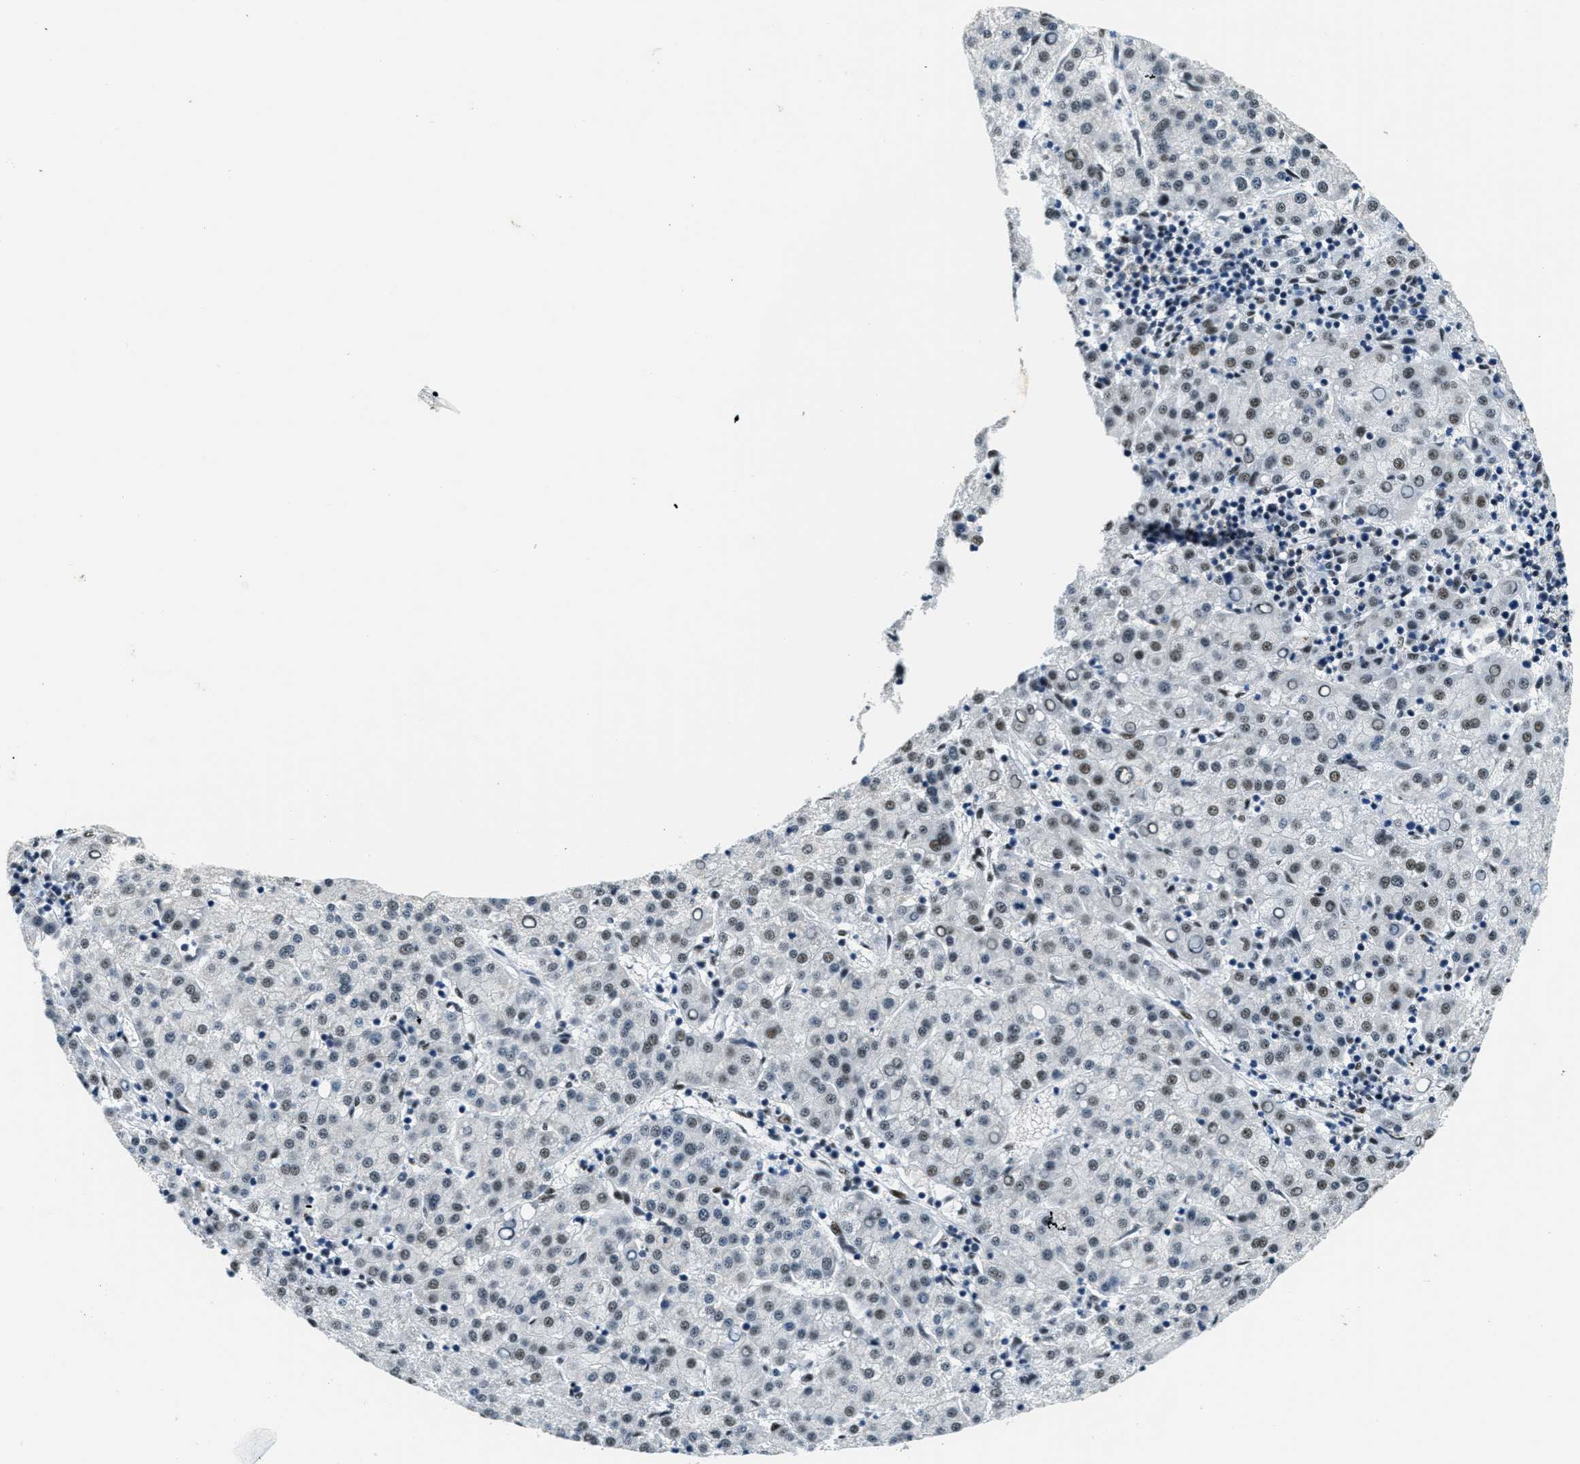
{"staining": {"intensity": "moderate", "quantity": "<25%", "location": "nuclear"}, "tissue": "liver cancer", "cell_type": "Tumor cells", "image_type": "cancer", "snomed": [{"axis": "morphology", "description": "Carcinoma, Hepatocellular, NOS"}, {"axis": "topography", "description": "Liver"}], "caption": "Liver hepatocellular carcinoma tissue exhibits moderate nuclear expression in approximately <25% of tumor cells Immunohistochemistry stains the protein in brown and the nuclei are stained blue.", "gene": "SSB", "patient": {"sex": "female", "age": 58}}